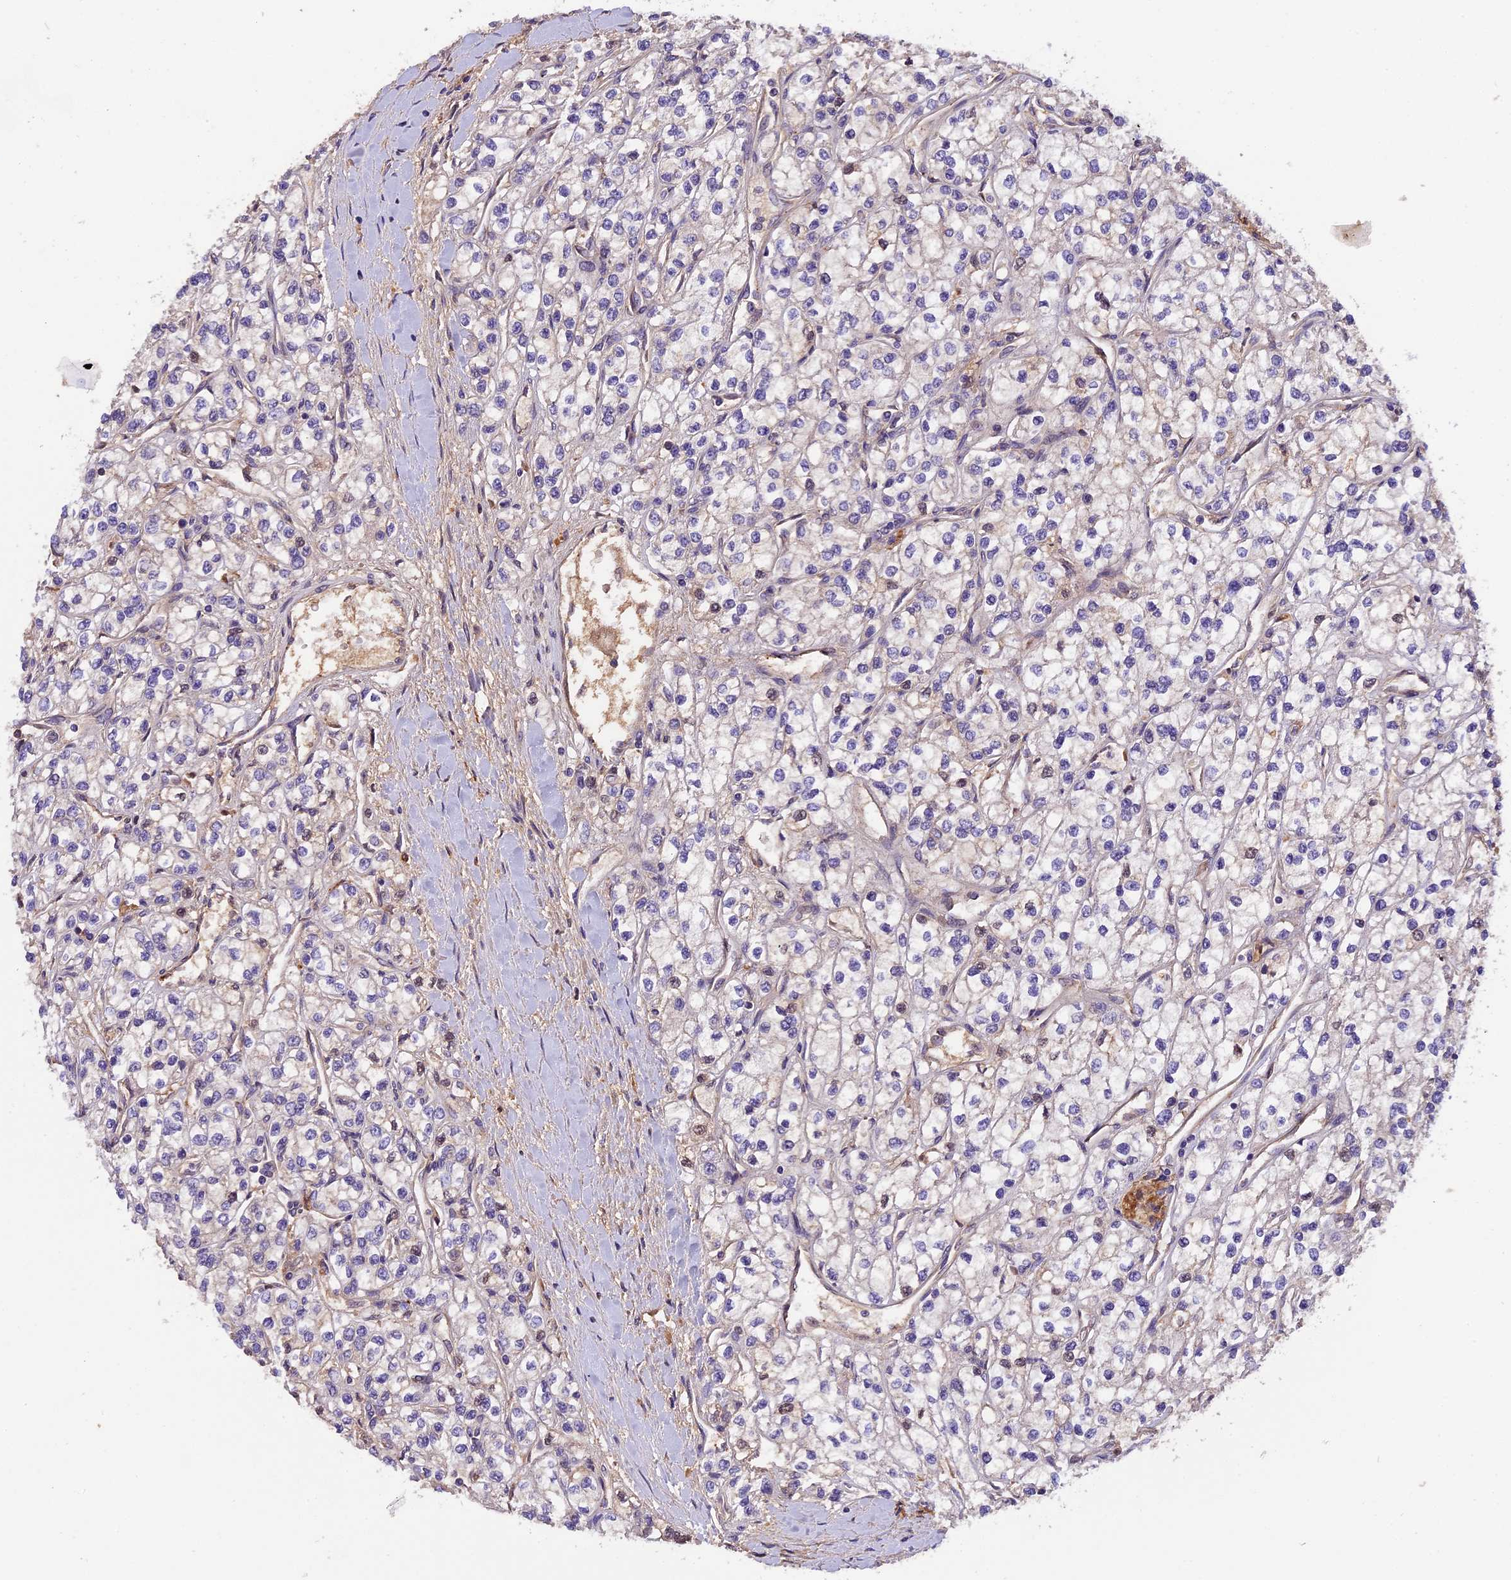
{"staining": {"intensity": "weak", "quantity": "<25%", "location": "cytoplasmic/membranous"}, "tissue": "renal cancer", "cell_type": "Tumor cells", "image_type": "cancer", "snomed": [{"axis": "morphology", "description": "Adenocarcinoma, NOS"}, {"axis": "topography", "description": "Kidney"}], "caption": "The IHC image has no significant expression in tumor cells of adenocarcinoma (renal) tissue.", "gene": "SETD6", "patient": {"sex": "male", "age": 80}}